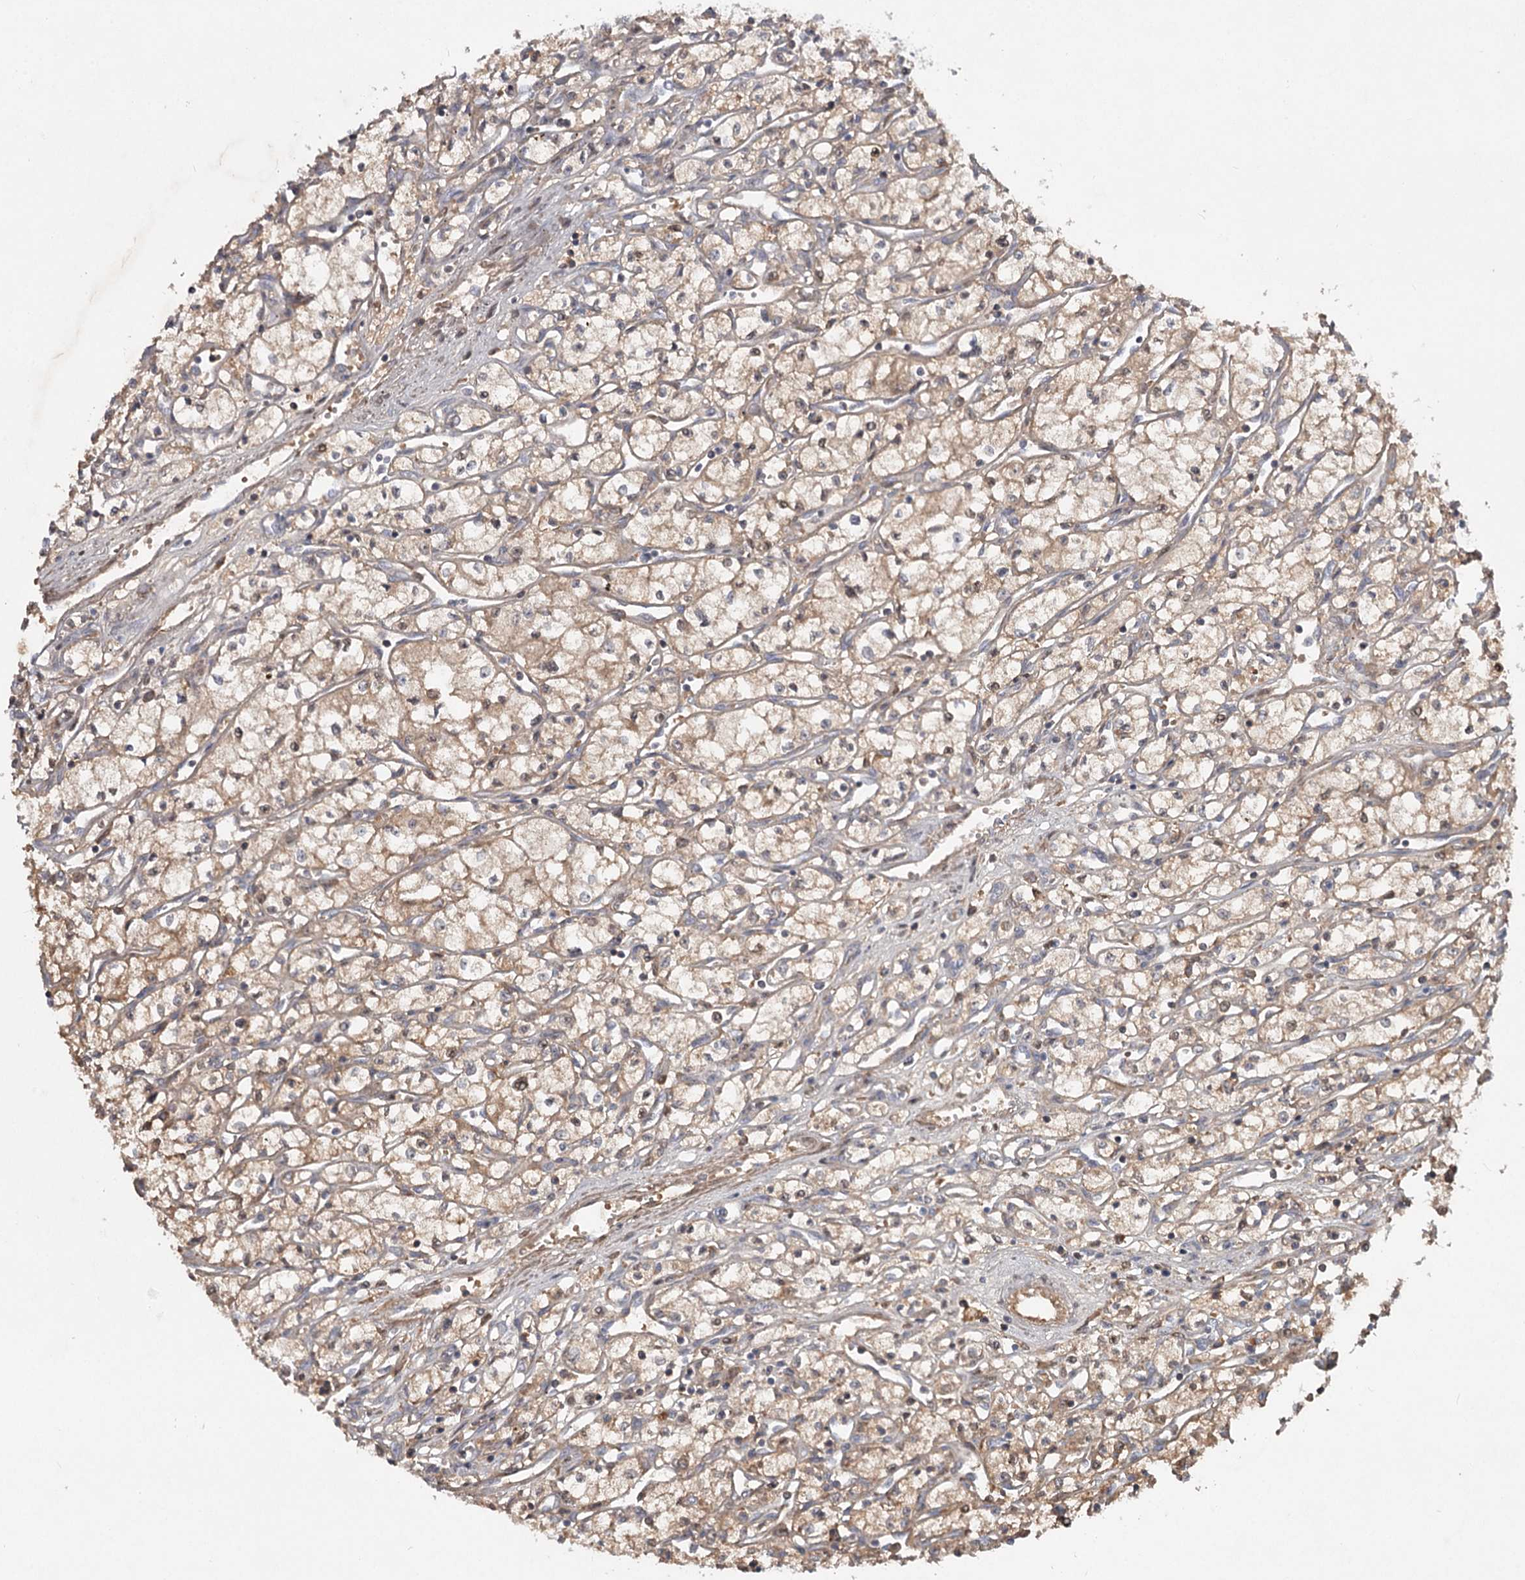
{"staining": {"intensity": "moderate", "quantity": ">75%", "location": "cytoplasmic/membranous"}, "tissue": "renal cancer", "cell_type": "Tumor cells", "image_type": "cancer", "snomed": [{"axis": "morphology", "description": "Adenocarcinoma, NOS"}, {"axis": "topography", "description": "Kidney"}], "caption": "Brown immunohistochemical staining in renal cancer (adenocarcinoma) shows moderate cytoplasmic/membranous staining in about >75% of tumor cells. (DAB = brown stain, brightfield microscopy at high magnification).", "gene": "DHRS9", "patient": {"sex": "male", "age": 59}}